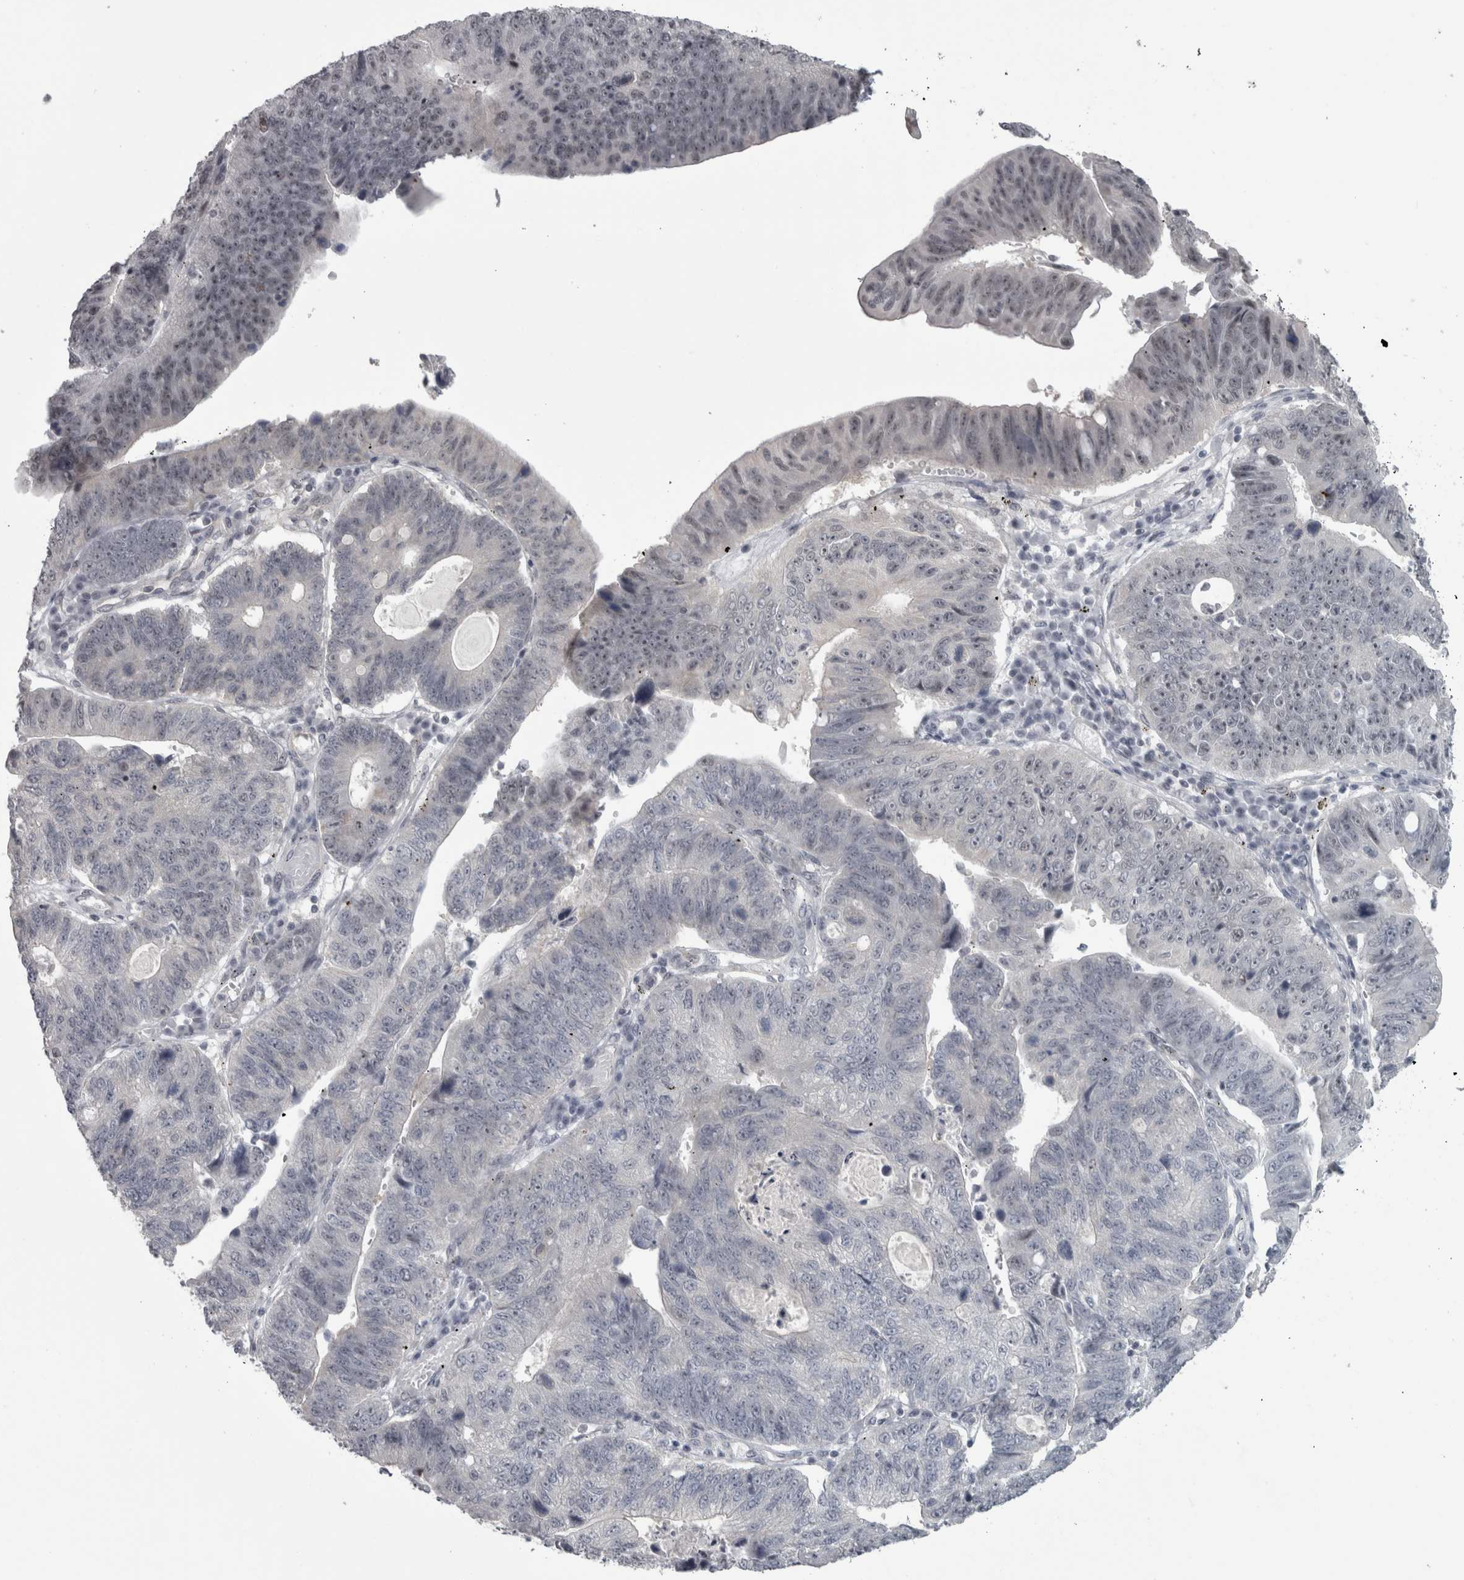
{"staining": {"intensity": "negative", "quantity": "none", "location": "none"}, "tissue": "stomach cancer", "cell_type": "Tumor cells", "image_type": "cancer", "snomed": [{"axis": "morphology", "description": "Adenocarcinoma, NOS"}, {"axis": "topography", "description": "Stomach"}], "caption": "A histopathology image of human stomach adenocarcinoma is negative for staining in tumor cells.", "gene": "PPP1R12B", "patient": {"sex": "male", "age": 59}}